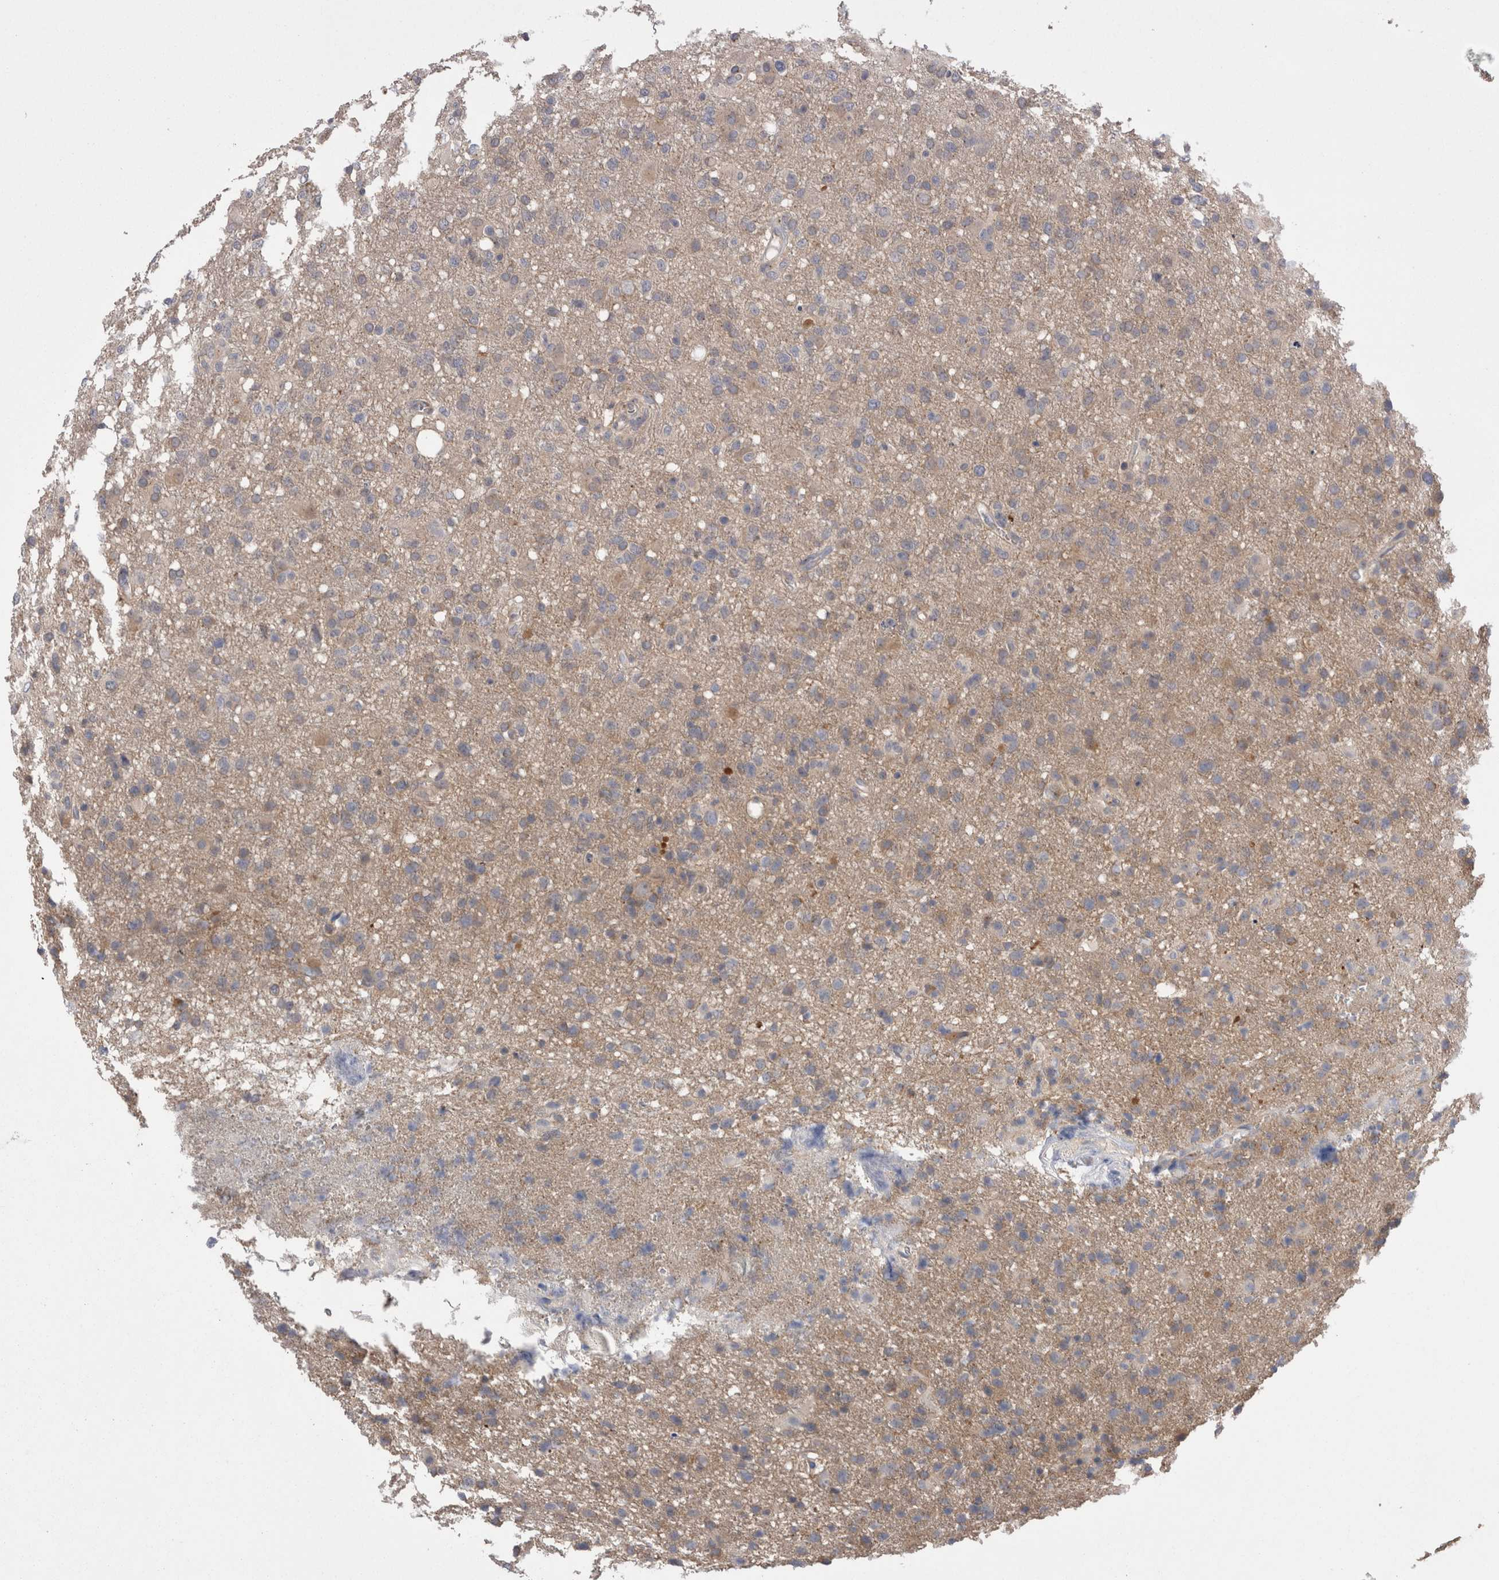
{"staining": {"intensity": "weak", "quantity": "<25%", "location": "cytoplasmic/membranous"}, "tissue": "glioma", "cell_type": "Tumor cells", "image_type": "cancer", "snomed": [{"axis": "morphology", "description": "Glioma, malignant, High grade"}, {"axis": "topography", "description": "Brain"}], "caption": "DAB immunohistochemical staining of glioma reveals no significant positivity in tumor cells.", "gene": "DCTN6", "patient": {"sex": "female", "age": 57}}